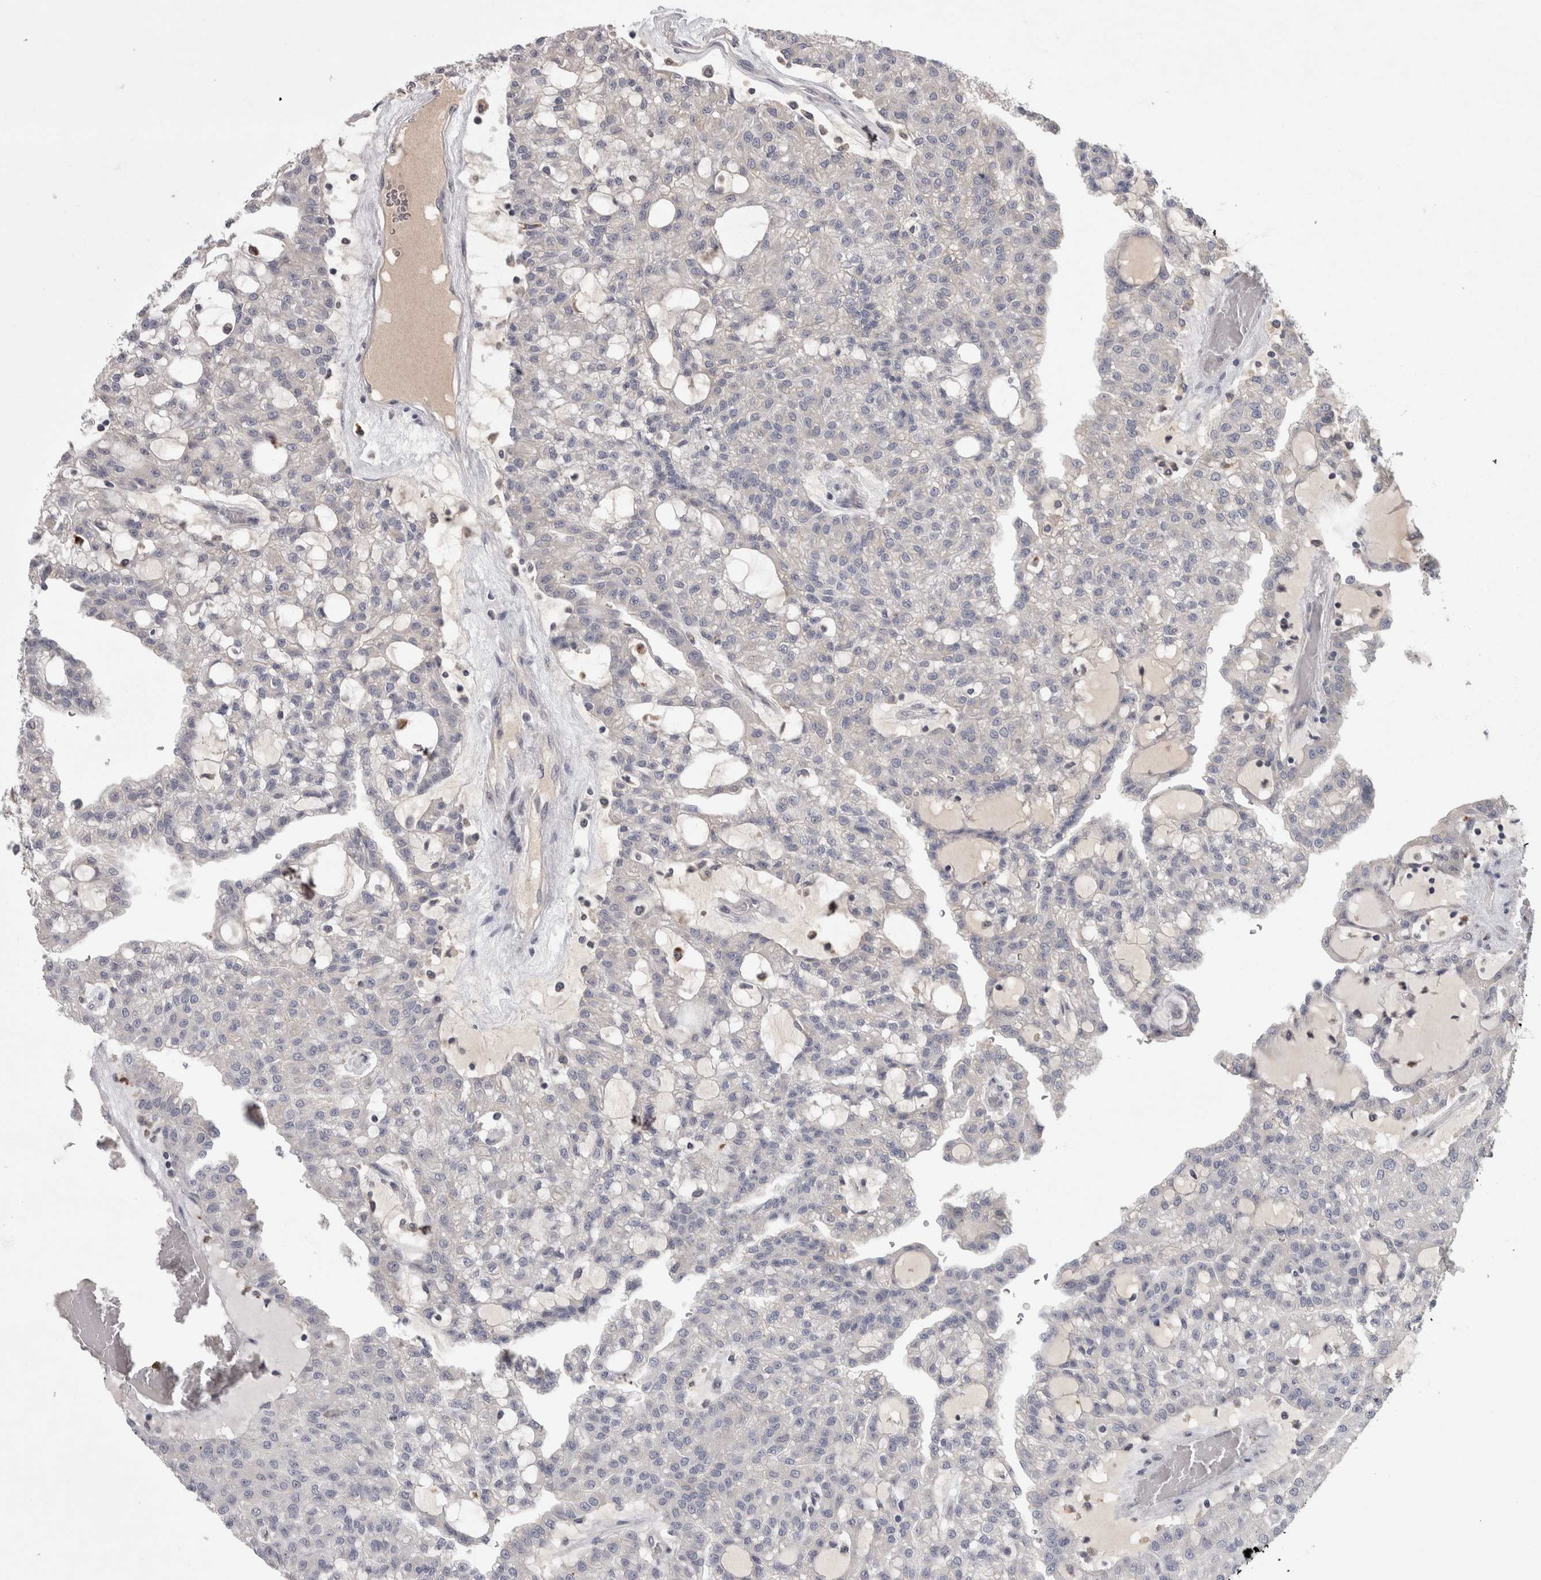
{"staining": {"intensity": "negative", "quantity": "none", "location": "none"}, "tissue": "renal cancer", "cell_type": "Tumor cells", "image_type": "cancer", "snomed": [{"axis": "morphology", "description": "Adenocarcinoma, NOS"}, {"axis": "topography", "description": "Kidney"}], "caption": "DAB immunohistochemical staining of adenocarcinoma (renal) exhibits no significant positivity in tumor cells.", "gene": "PCM1", "patient": {"sex": "male", "age": 63}}